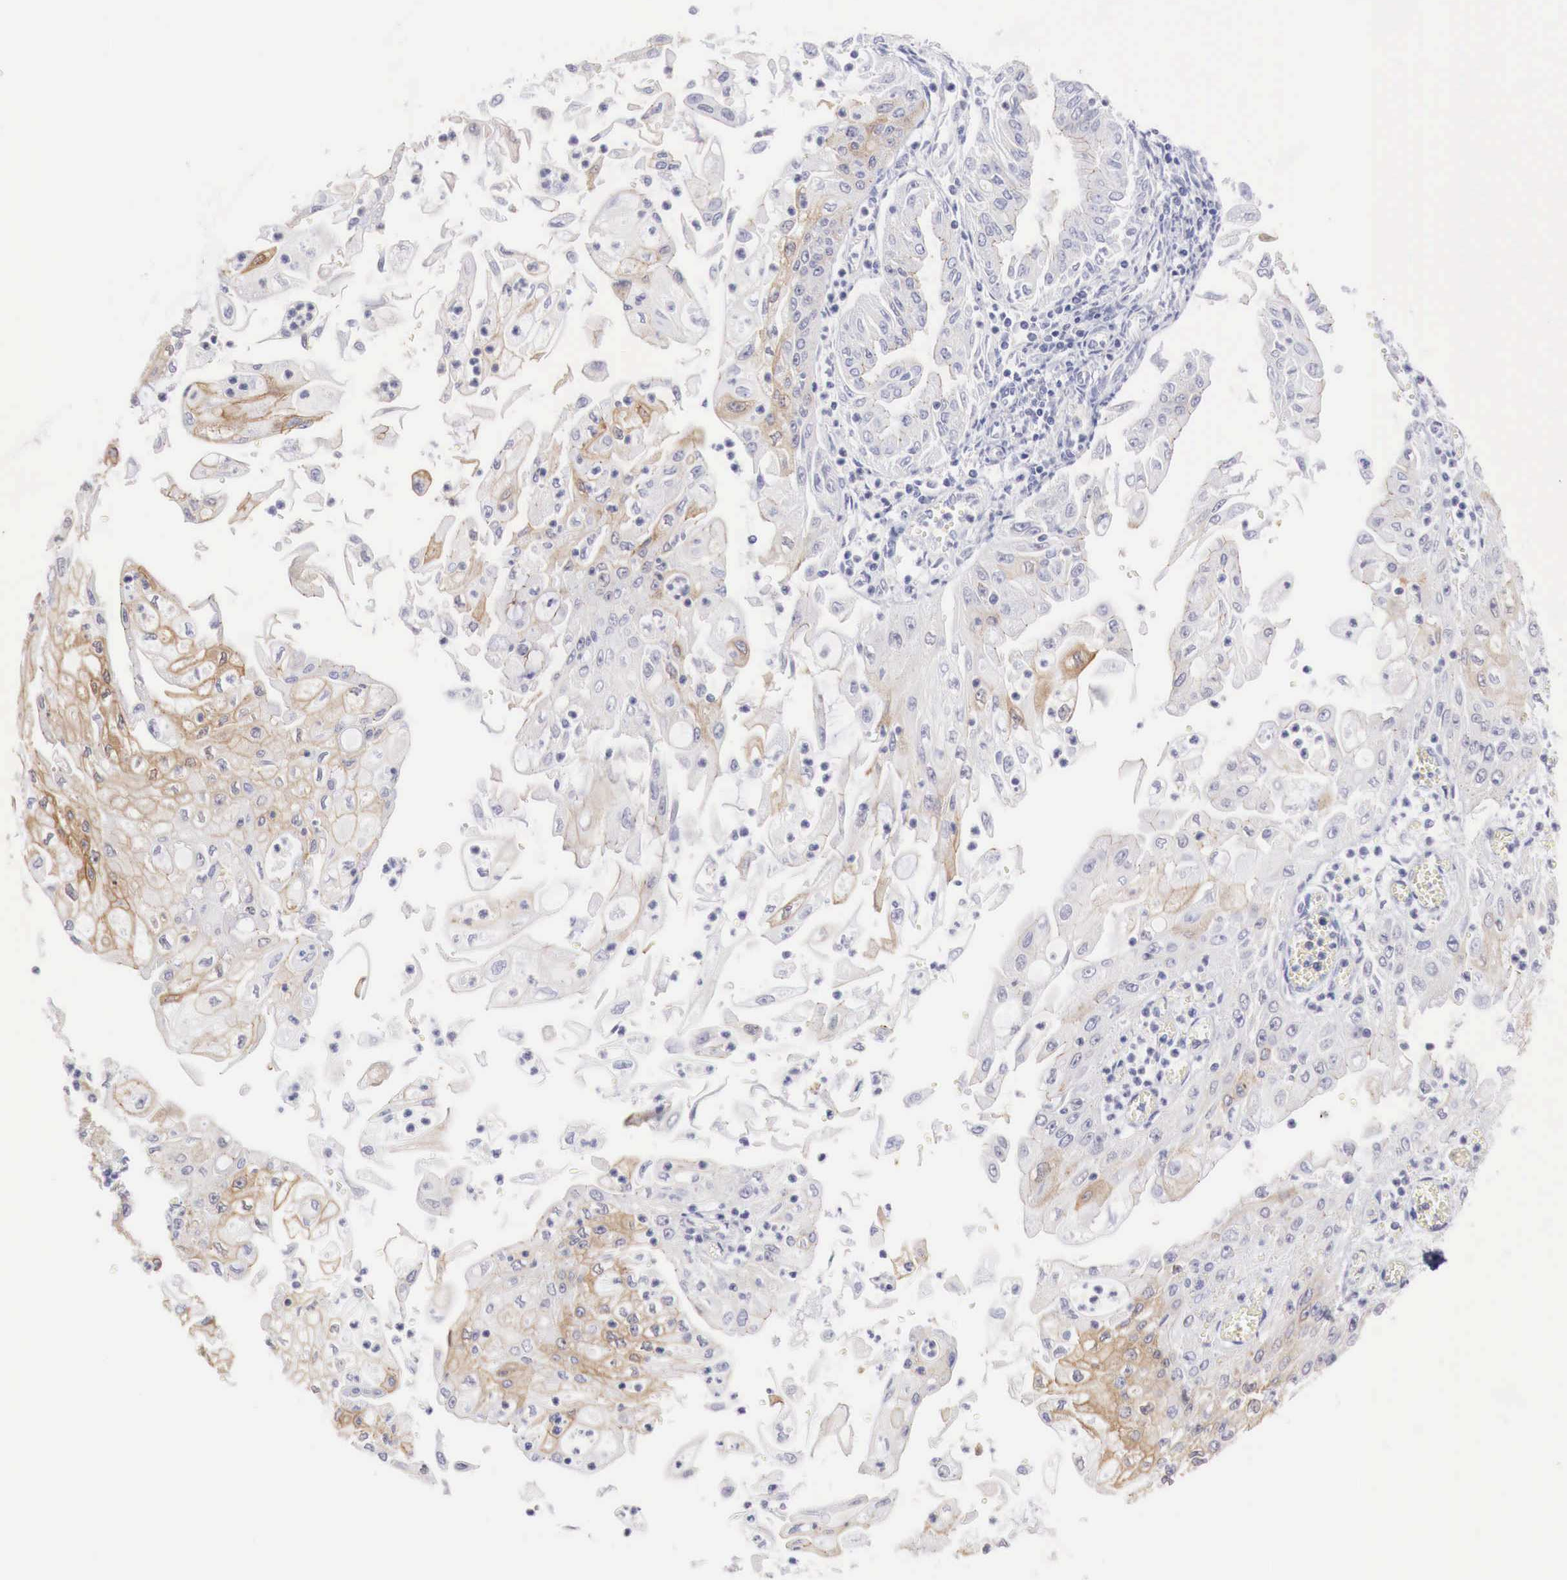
{"staining": {"intensity": "negative", "quantity": "none", "location": "none"}, "tissue": "endometrial cancer", "cell_type": "Tumor cells", "image_type": "cancer", "snomed": [{"axis": "morphology", "description": "Adenocarcinoma, NOS"}, {"axis": "topography", "description": "Endometrium"}], "caption": "Histopathology image shows no significant protein expression in tumor cells of endometrial cancer (adenocarcinoma). Brightfield microscopy of immunohistochemistry stained with DAB (3,3'-diaminobenzidine) (brown) and hematoxylin (blue), captured at high magnification.", "gene": "TRIM13", "patient": {"sex": "female", "age": 75}}